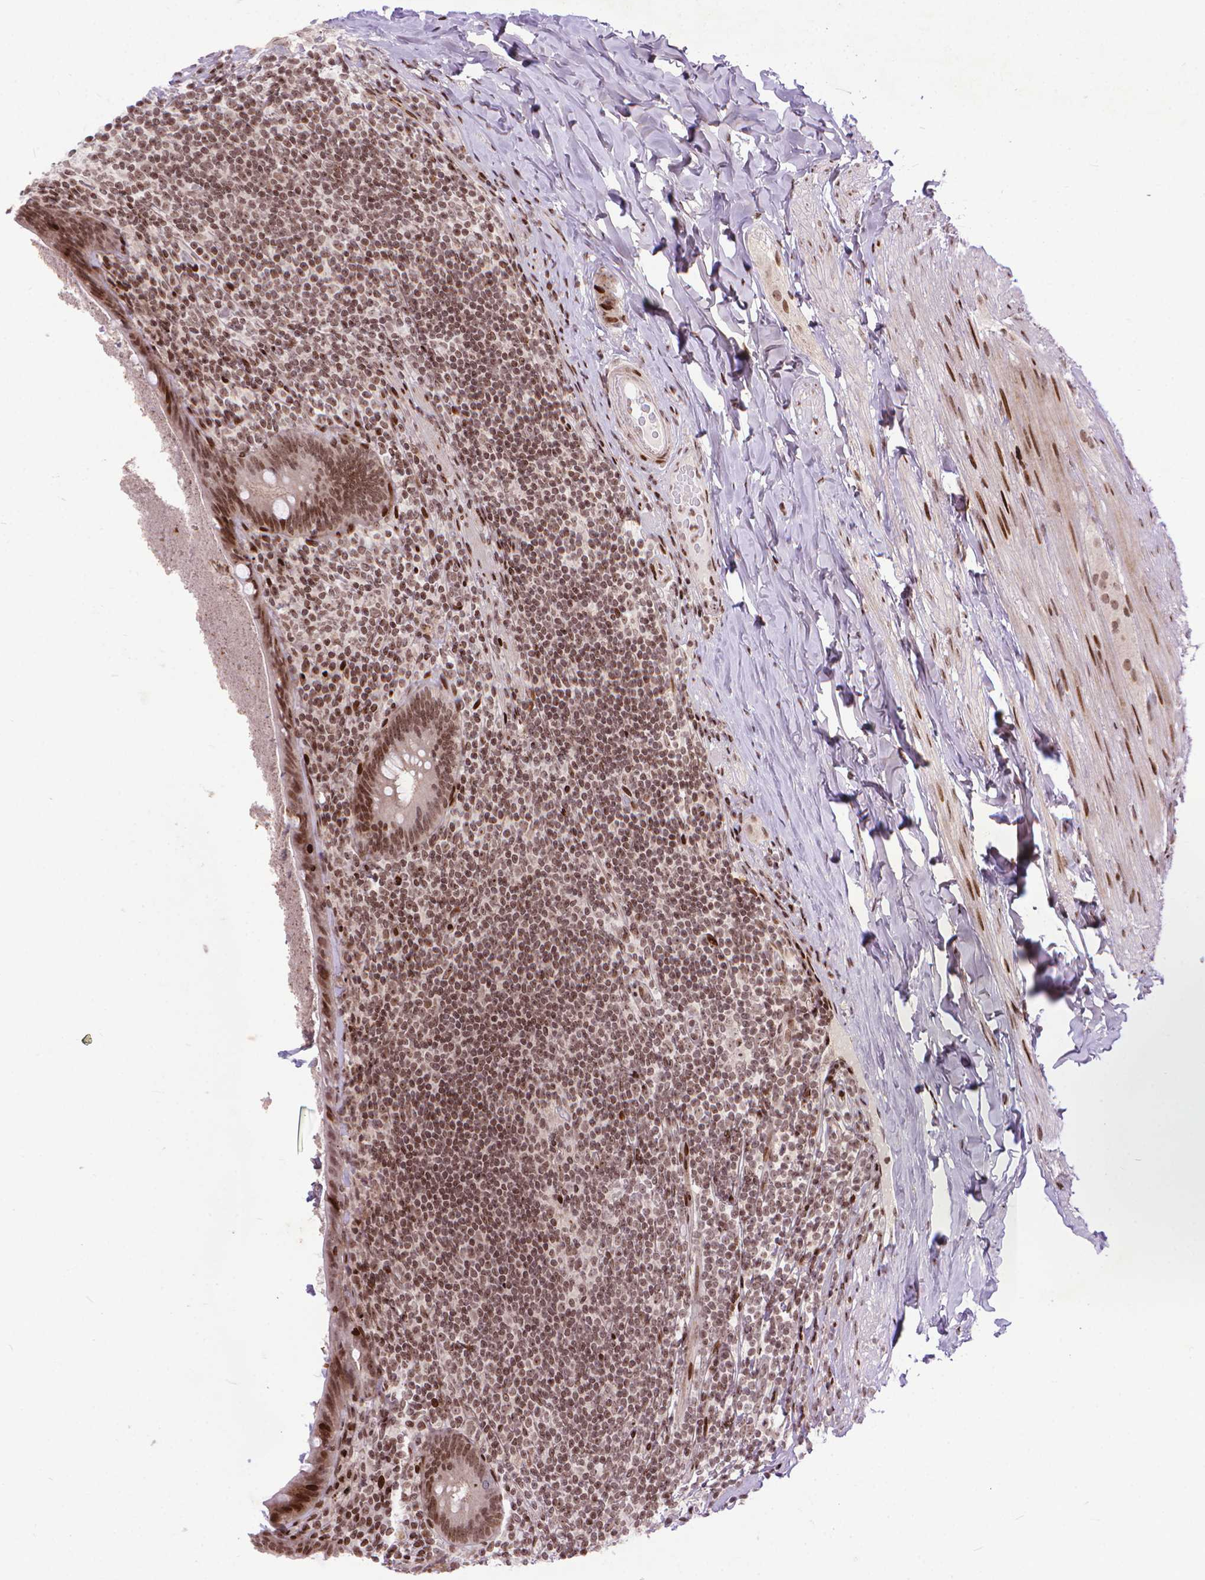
{"staining": {"intensity": "moderate", "quantity": ">75%", "location": "nuclear"}, "tissue": "appendix", "cell_type": "Glandular cells", "image_type": "normal", "snomed": [{"axis": "morphology", "description": "Normal tissue, NOS"}, {"axis": "topography", "description": "Appendix"}], "caption": "A brown stain labels moderate nuclear staining of a protein in glandular cells of benign appendix. The protein is shown in brown color, while the nuclei are stained blue.", "gene": "AMER1", "patient": {"sex": "male", "age": 47}}